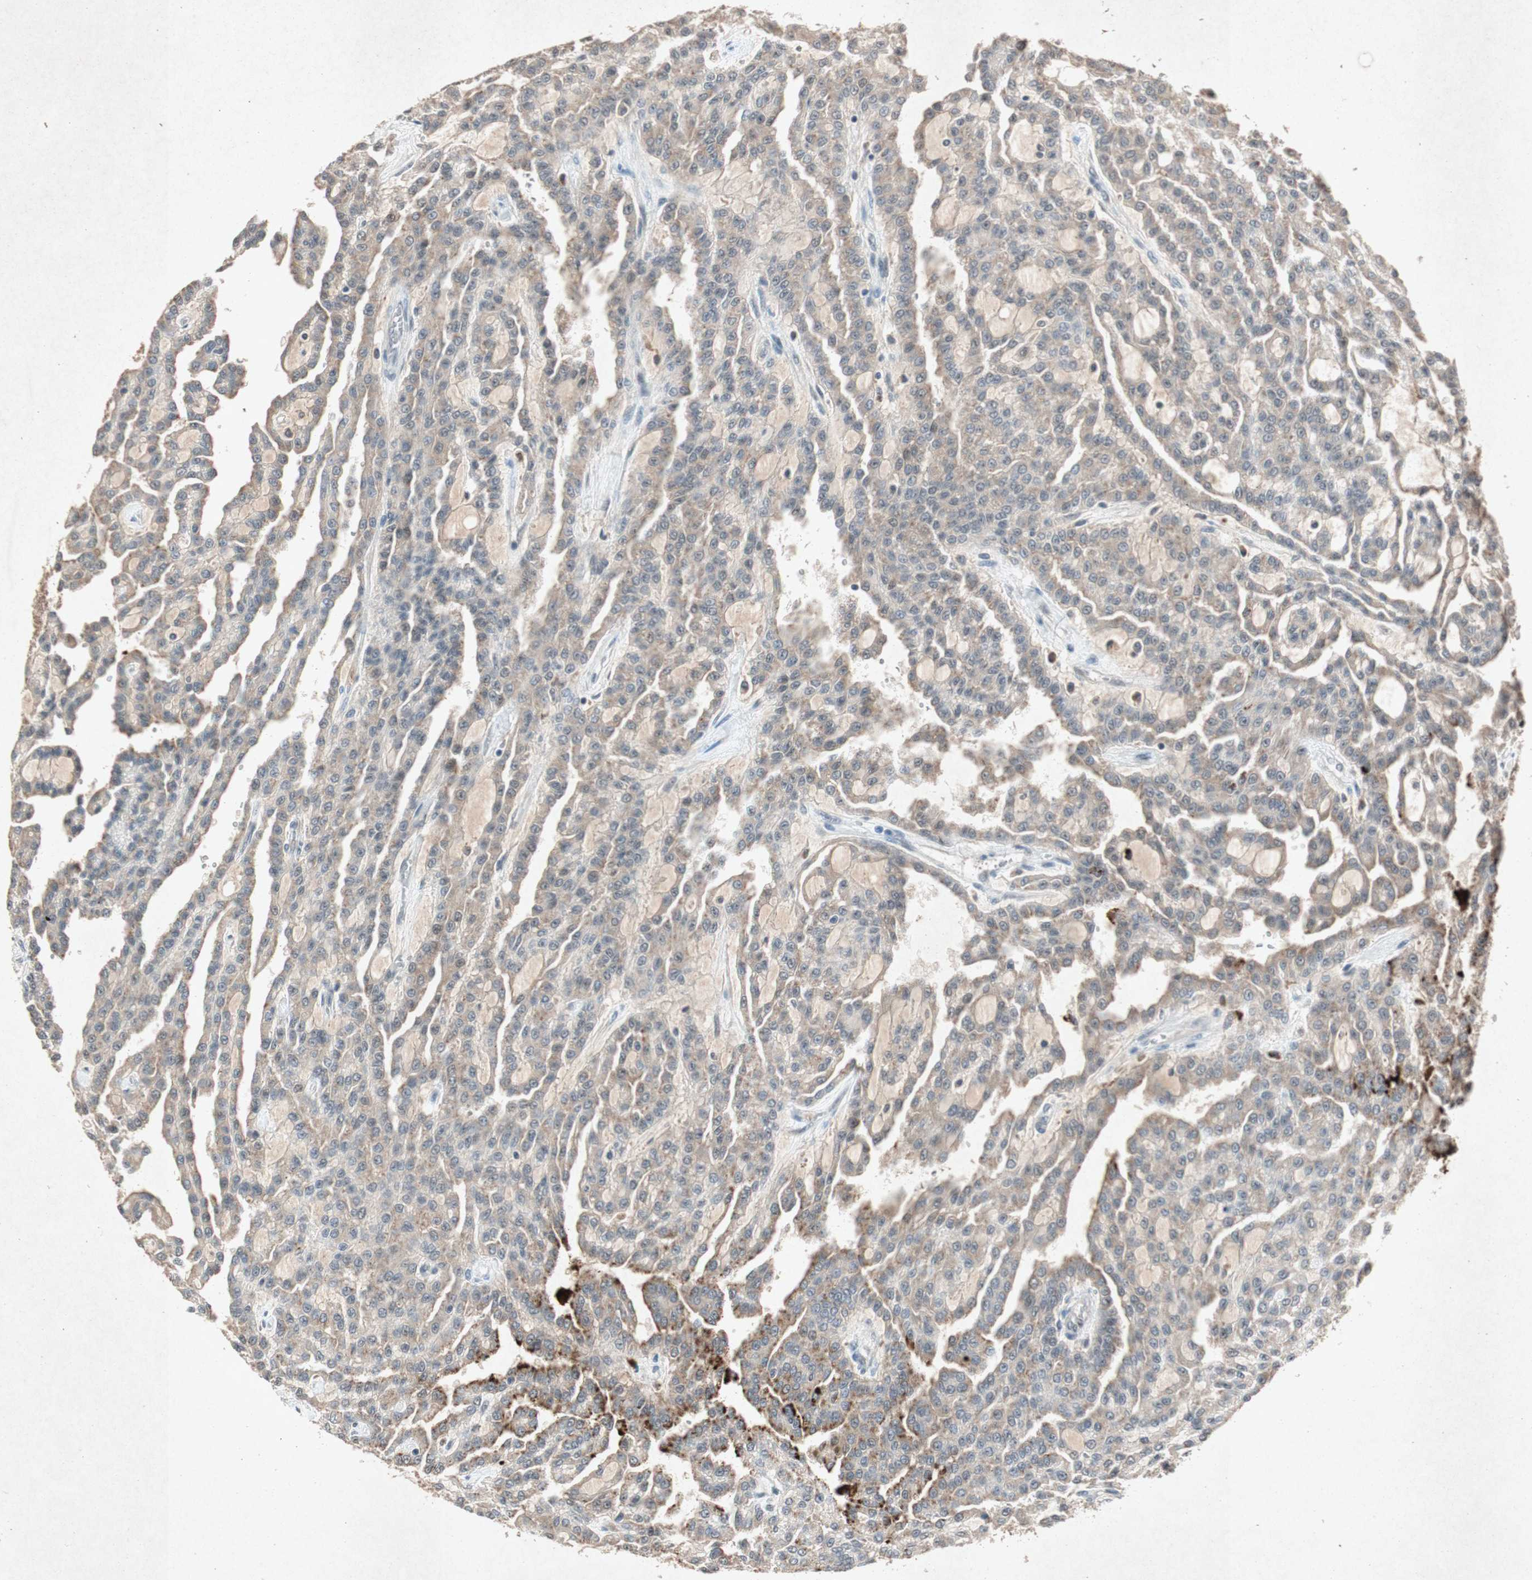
{"staining": {"intensity": "weak", "quantity": ">75%", "location": "cytoplasmic/membranous"}, "tissue": "renal cancer", "cell_type": "Tumor cells", "image_type": "cancer", "snomed": [{"axis": "morphology", "description": "Adenocarcinoma, NOS"}, {"axis": "topography", "description": "Kidney"}], "caption": "There is low levels of weak cytoplasmic/membranous expression in tumor cells of adenocarcinoma (renal), as demonstrated by immunohistochemical staining (brown color).", "gene": "PML", "patient": {"sex": "male", "age": 63}}